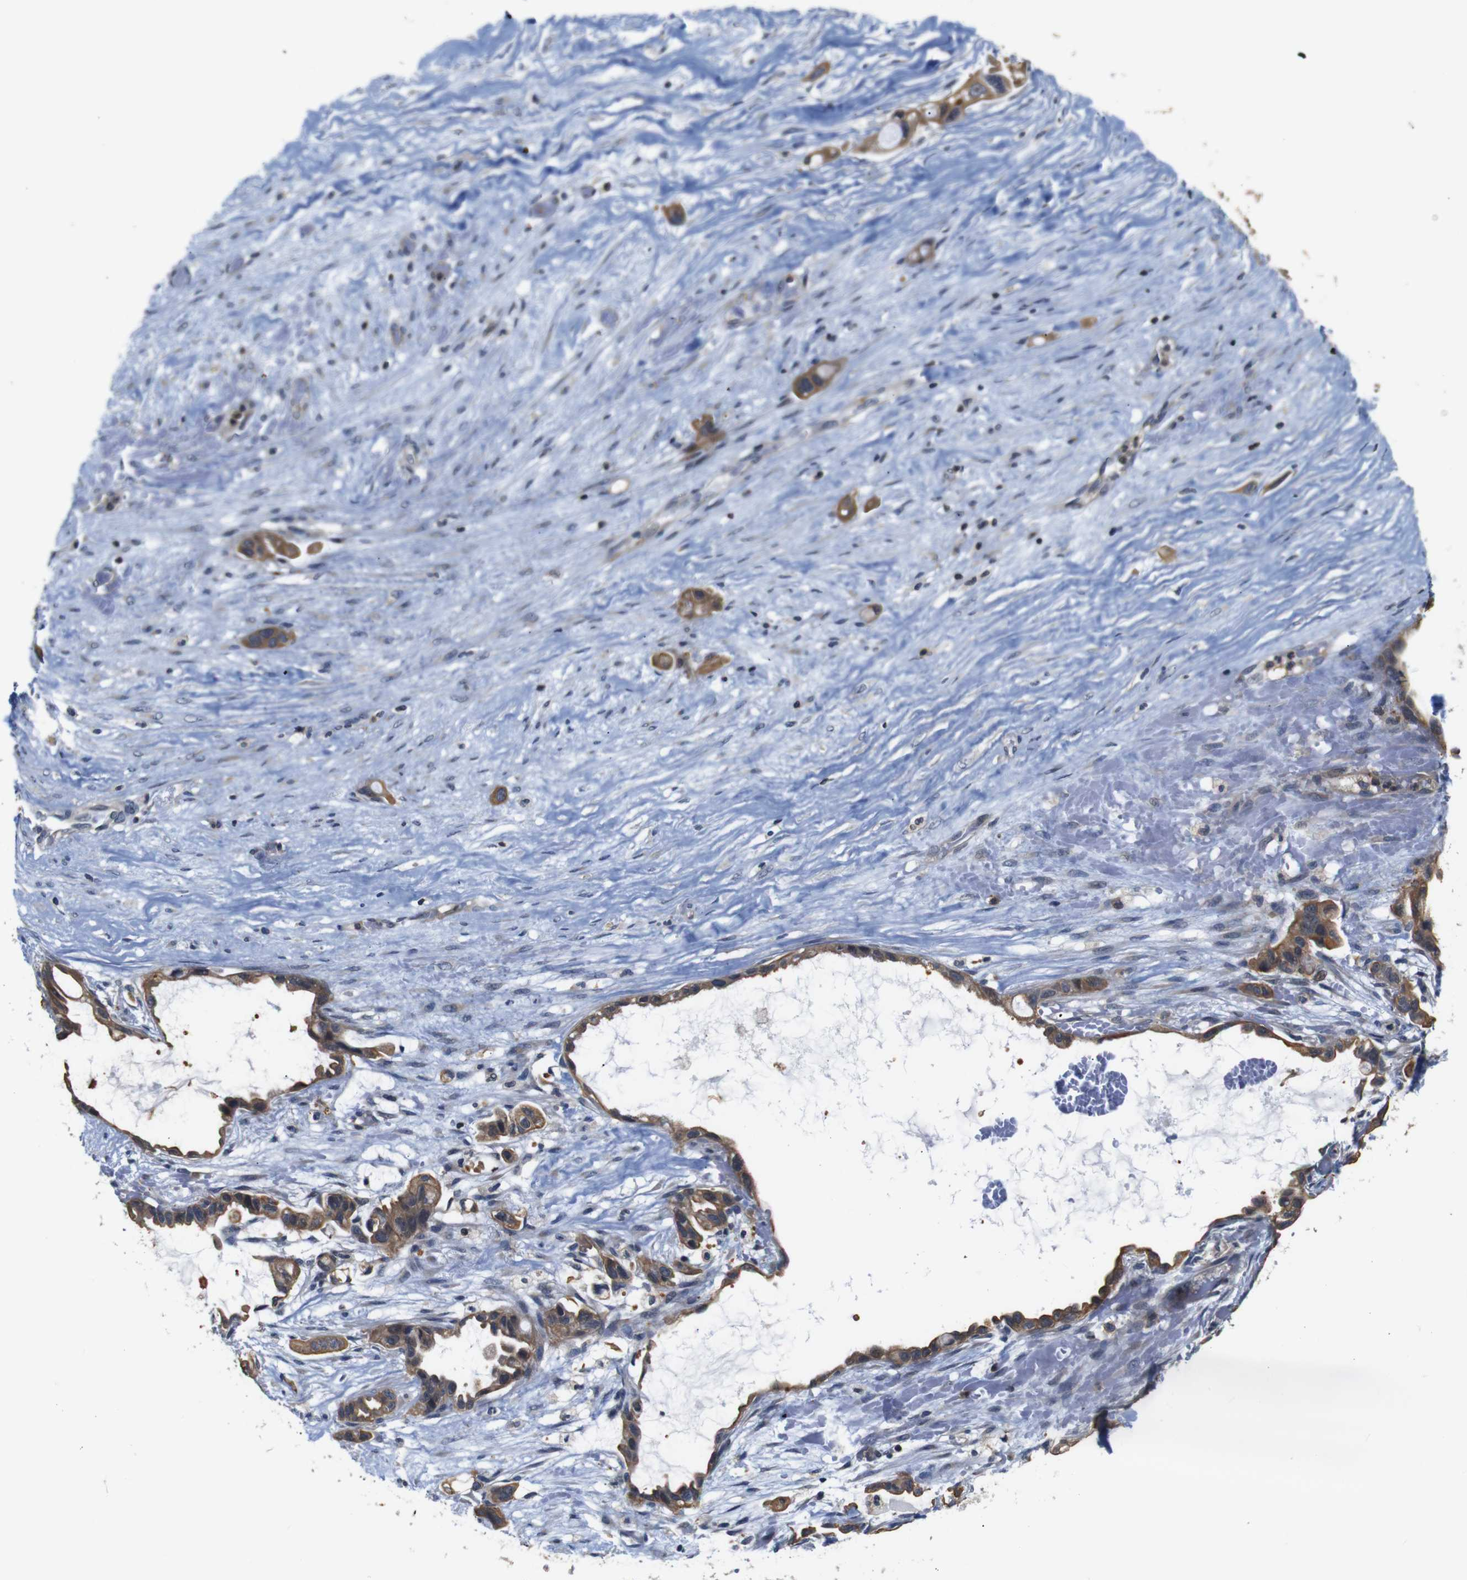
{"staining": {"intensity": "moderate", "quantity": ">75%", "location": "cytoplasmic/membranous"}, "tissue": "liver cancer", "cell_type": "Tumor cells", "image_type": "cancer", "snomed": [{"axis": "morphology", "description": "Cholangiocarcinoma"}, {"axis": "topography", "description": "Liver"}], "caption": "Liver cholangiocarcinoma was stained to show a protein in brown. There is medium levels of moderate cytoplasmic/membranous expression in approximately >75% of tumor cells. (Brightfield microscopy of DAB IHC at high magnification).", "gene": "BRWD3", "patient": {"sex": "female", "age": 65}}